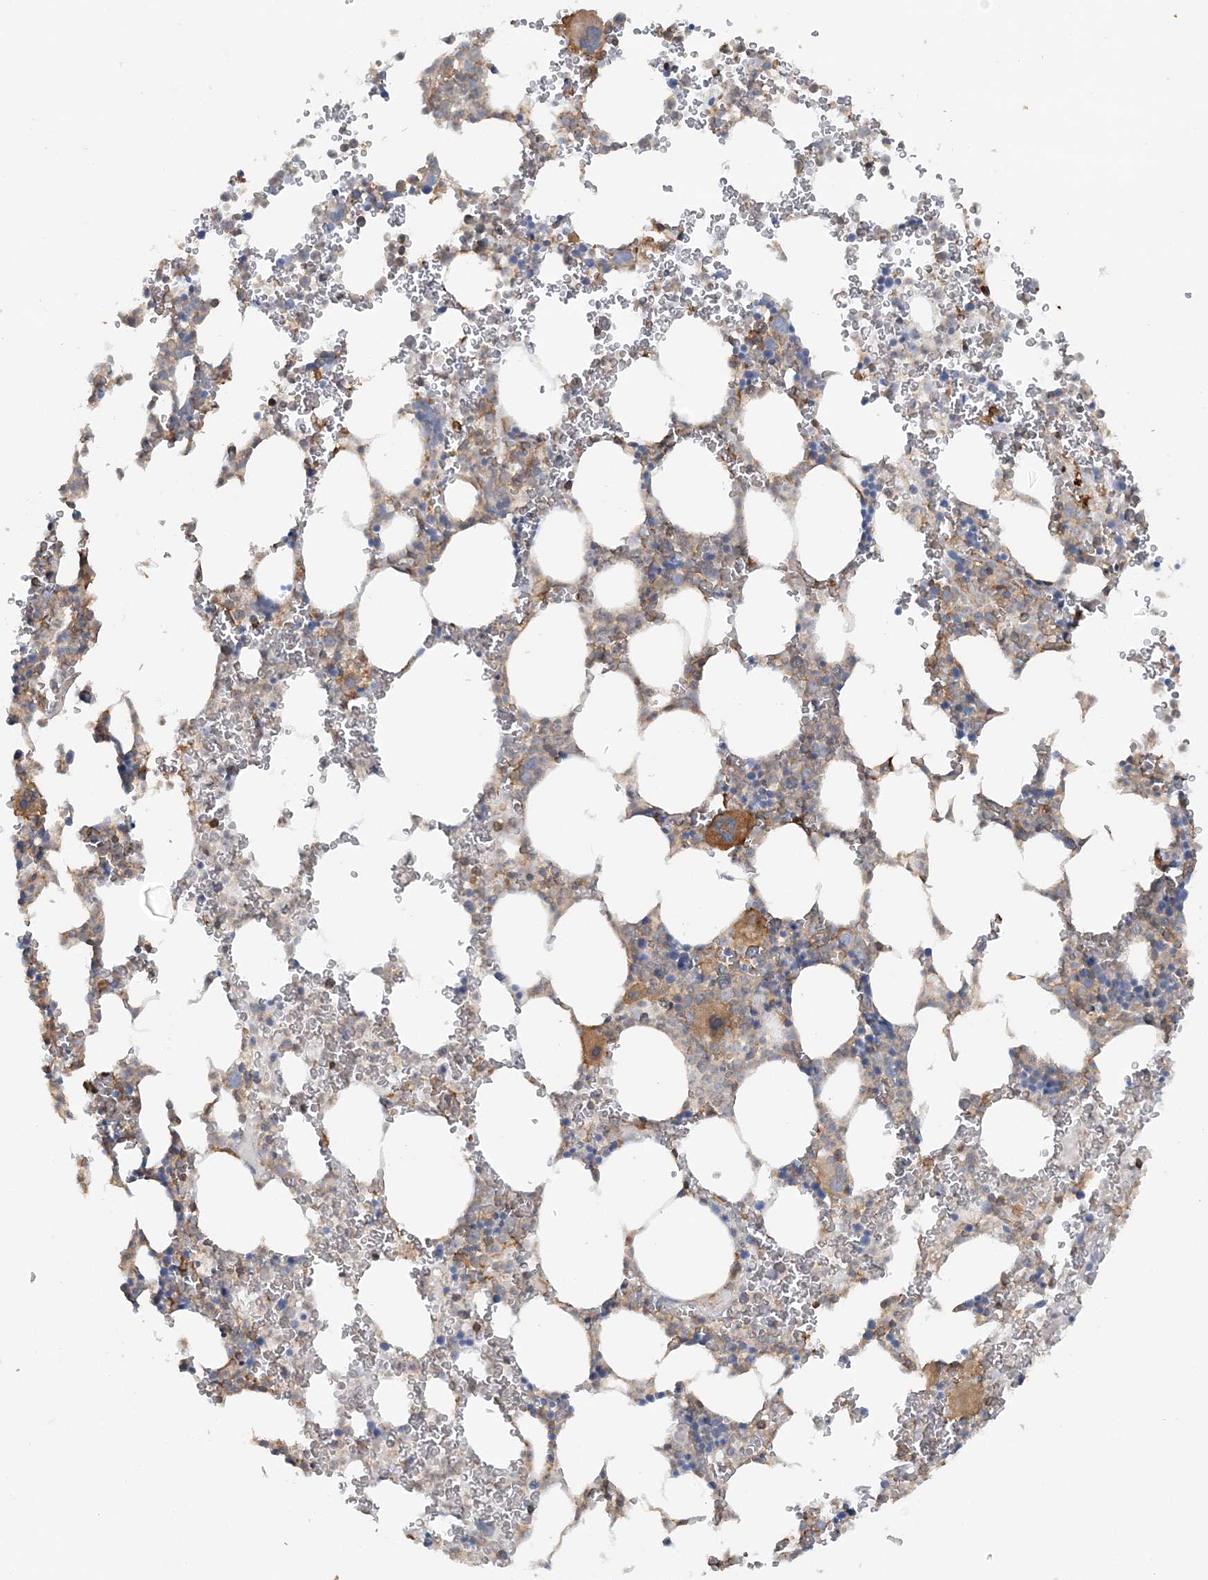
{"staining": {"intensity": "moderate", "quantity": "<25%", "location": "cytoplasmic/membranous"}, "tissue": "bone marrow", "cell_type": "Hematopoietic cells", "image_type": "normal", "snomed": [{"axis": "morphology", "description": "Normal tissue, NOS"}, {"axis": "topography", "description": "Bone marrow"}], "caption": "This micrograph demonstrates IHC staining of unremarkable human bone marrow, with low moderate cytoplasmic/membranous staining in approximately <25% of hematopoietic cells.", "gene": "DSTN", "patient": {"sex": "female", "age": 78}}